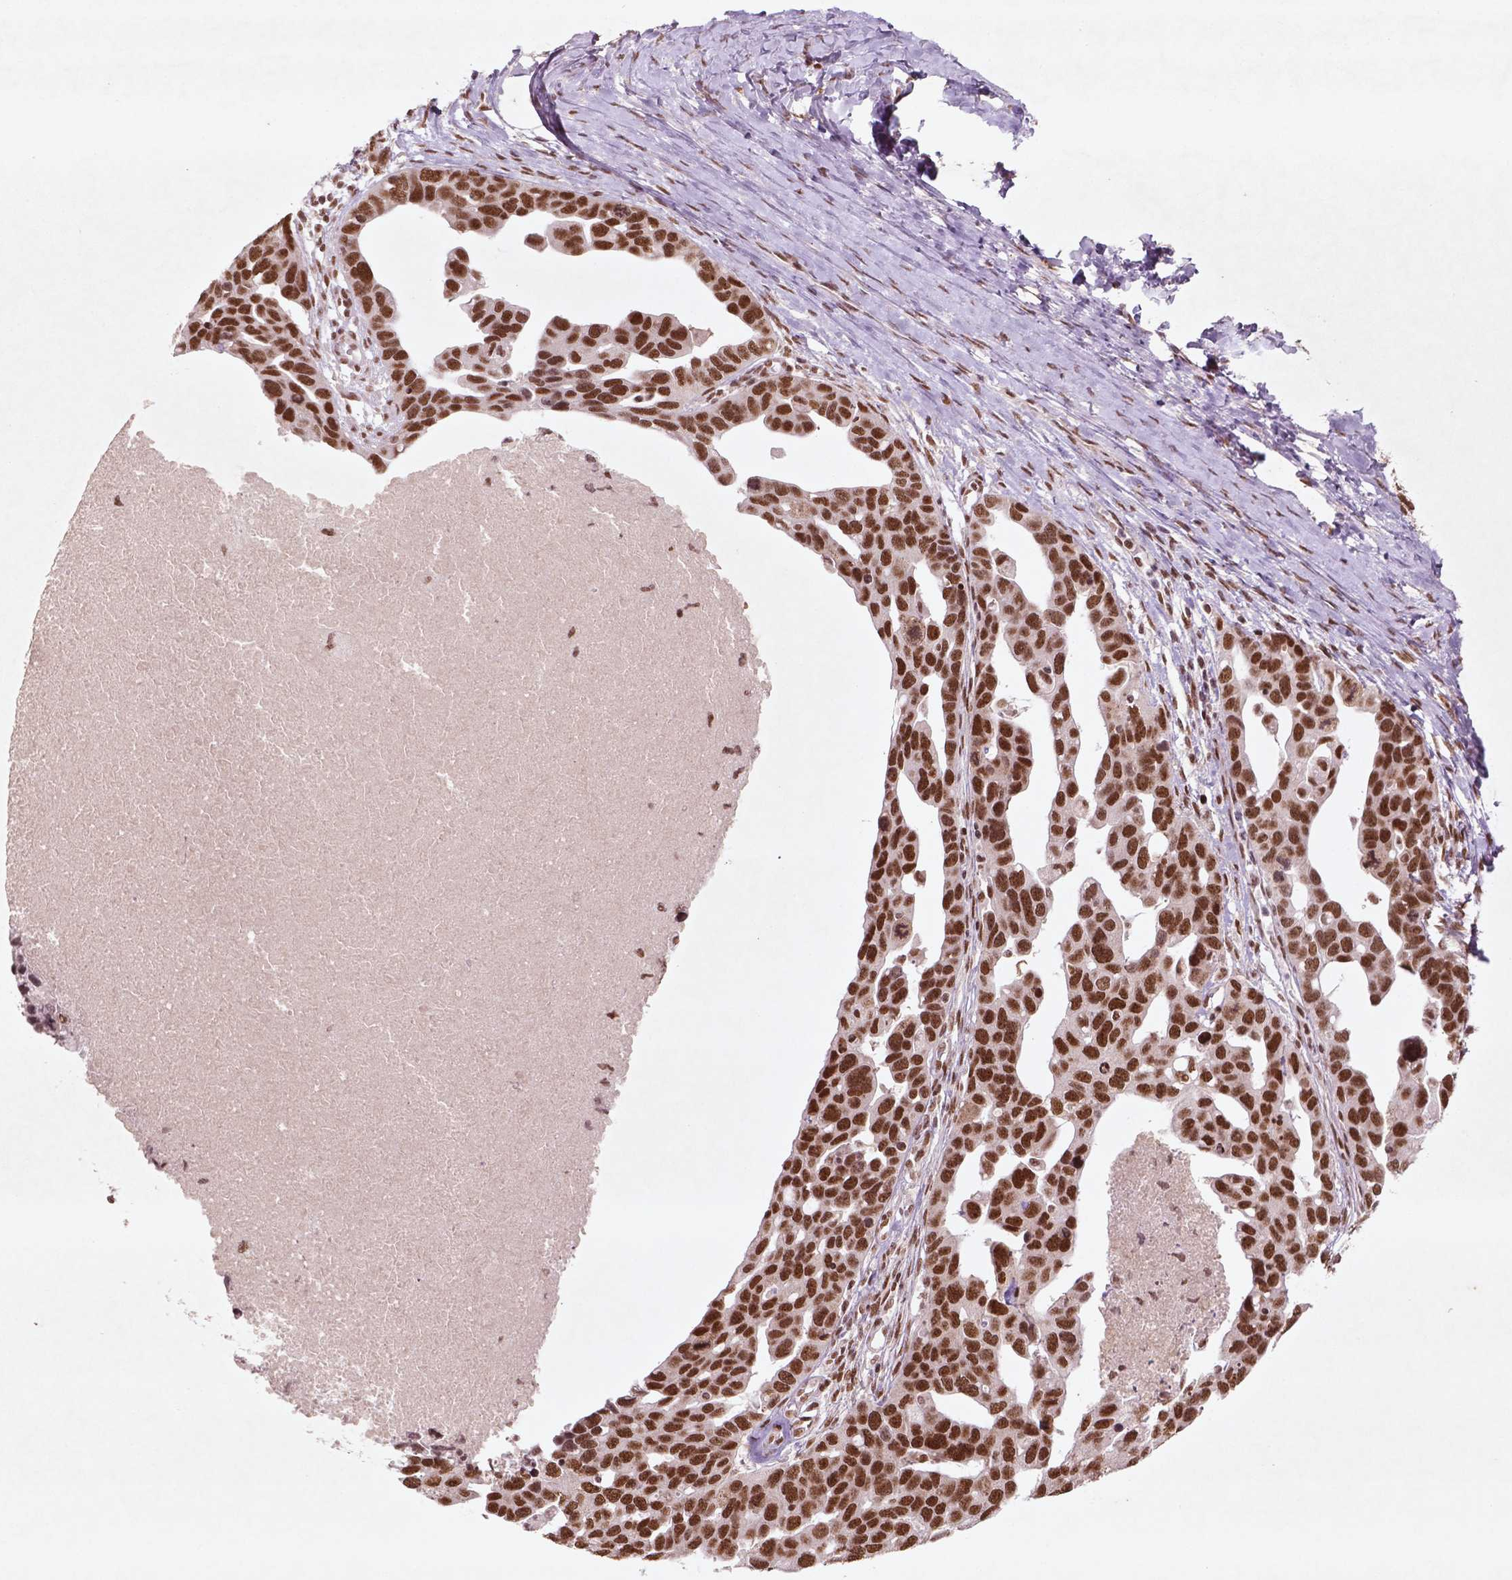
{"staining": {"intensity": "strong", "quantity": ">75%", "location": "nuclear"}, "tissue": "ovarian cancer", "cell_type": "Tumor cells", "image_type": "cancer", "snomed": [{"axis": "morphology", "description": "Cystadenocarcinoma, serous, NOS"}, {"axis": "topography", "description": "Ovary"}], "caption": "Human ovarian serous cystadenocarcinoma stained for a protein (brown) demonstrates strong nuclear positive positivity in about >75% of tumor cells.", "gene": "HMG20B", "patient": {"sex": "female", "age": 54}}